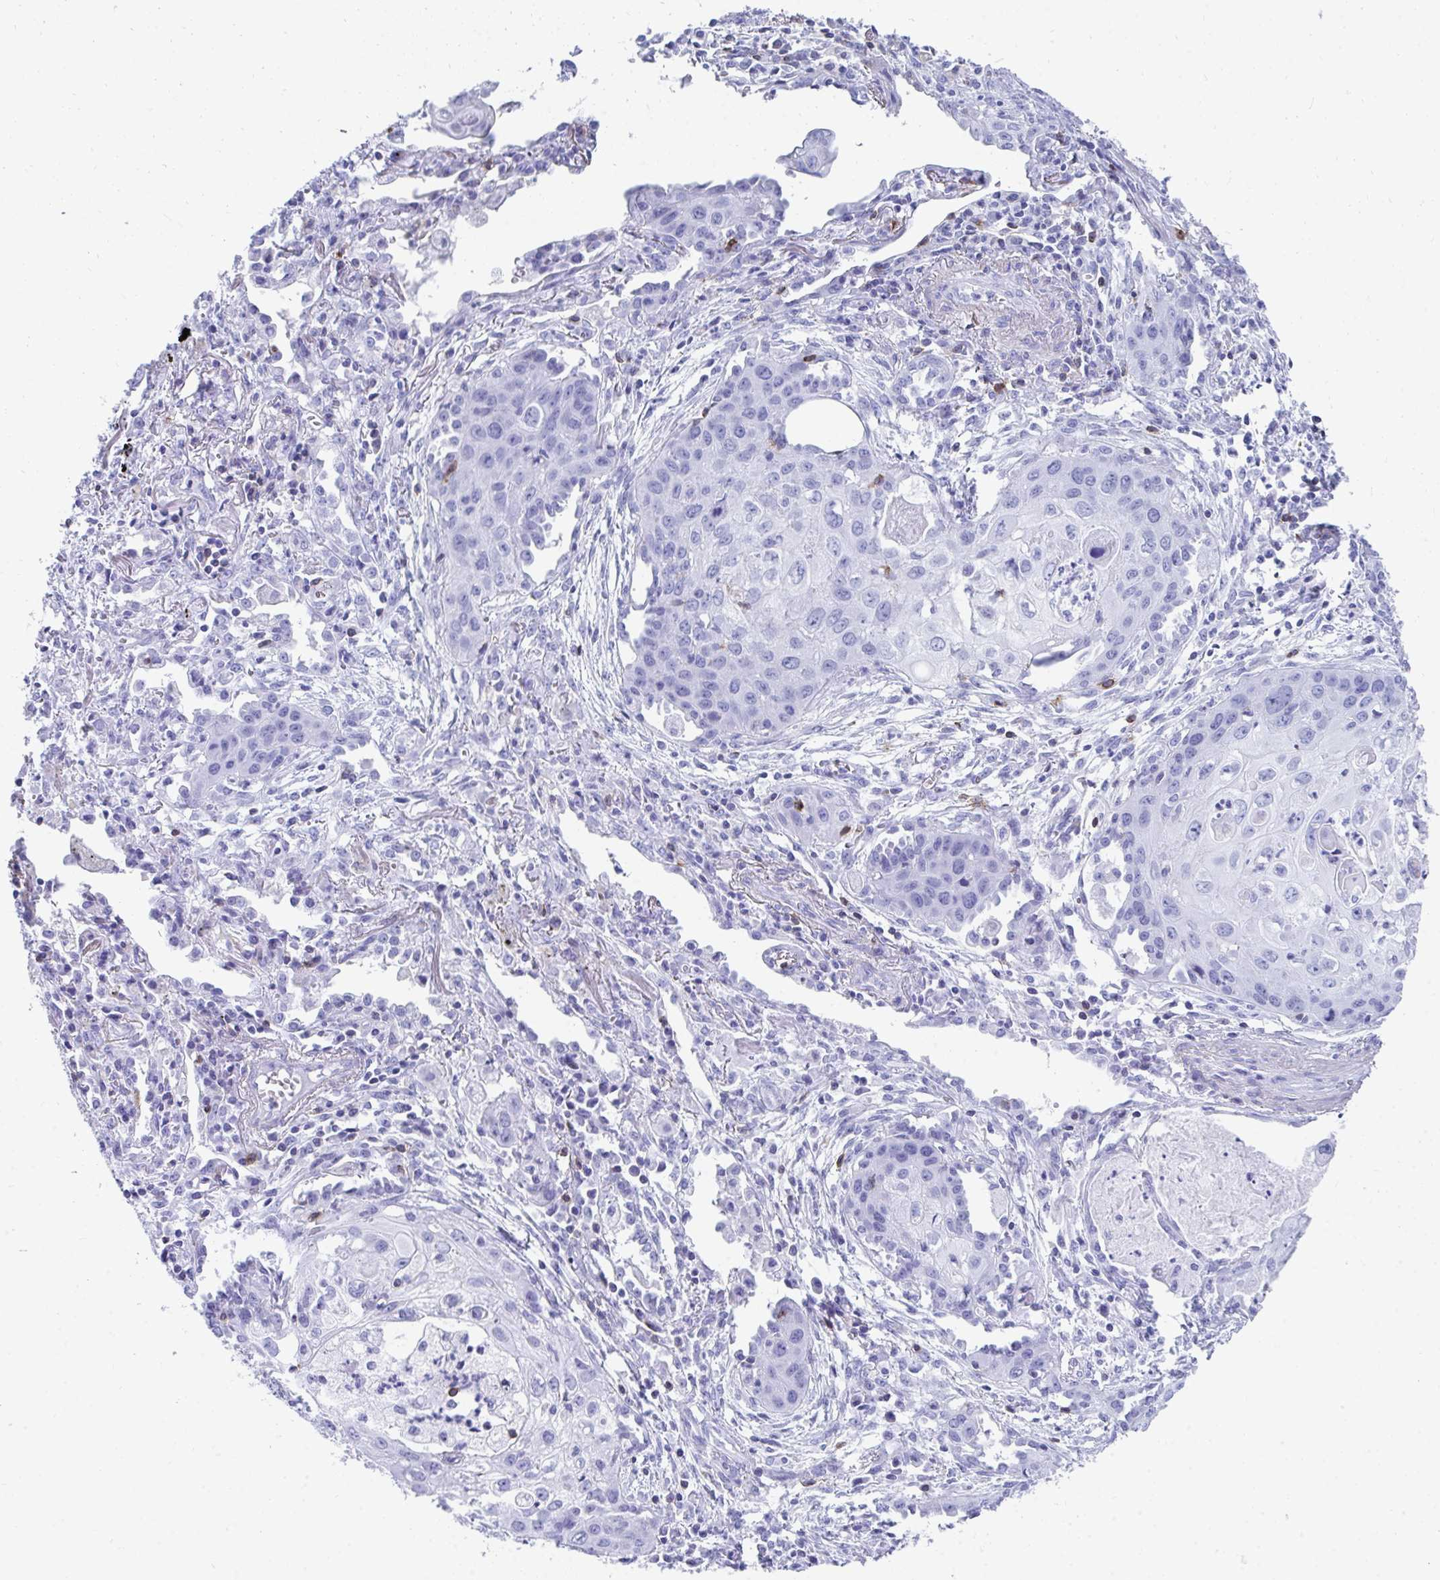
{"staining": {"intensity": "negative", "quantity": "none", "location": "none"}, "tissue": "lung cancer", "cell_type": "Tumor cells", "image_type": "cancer", "snomed": [{"axis": "morphology", "description": "Squamous cell carcinoma, NOS"}, {"axis": "topography", "description": "Lung"}], "caption": "This photomicrograph is of squamous cell carcinoma (lung) stained with immunohistochemistry (IHC) to label a protein in brown with the nuclei are counter-stained blue. There is no expression in tumor cells.", "gene": "CD7", "patient": {"sex": "male", "age": 71}}